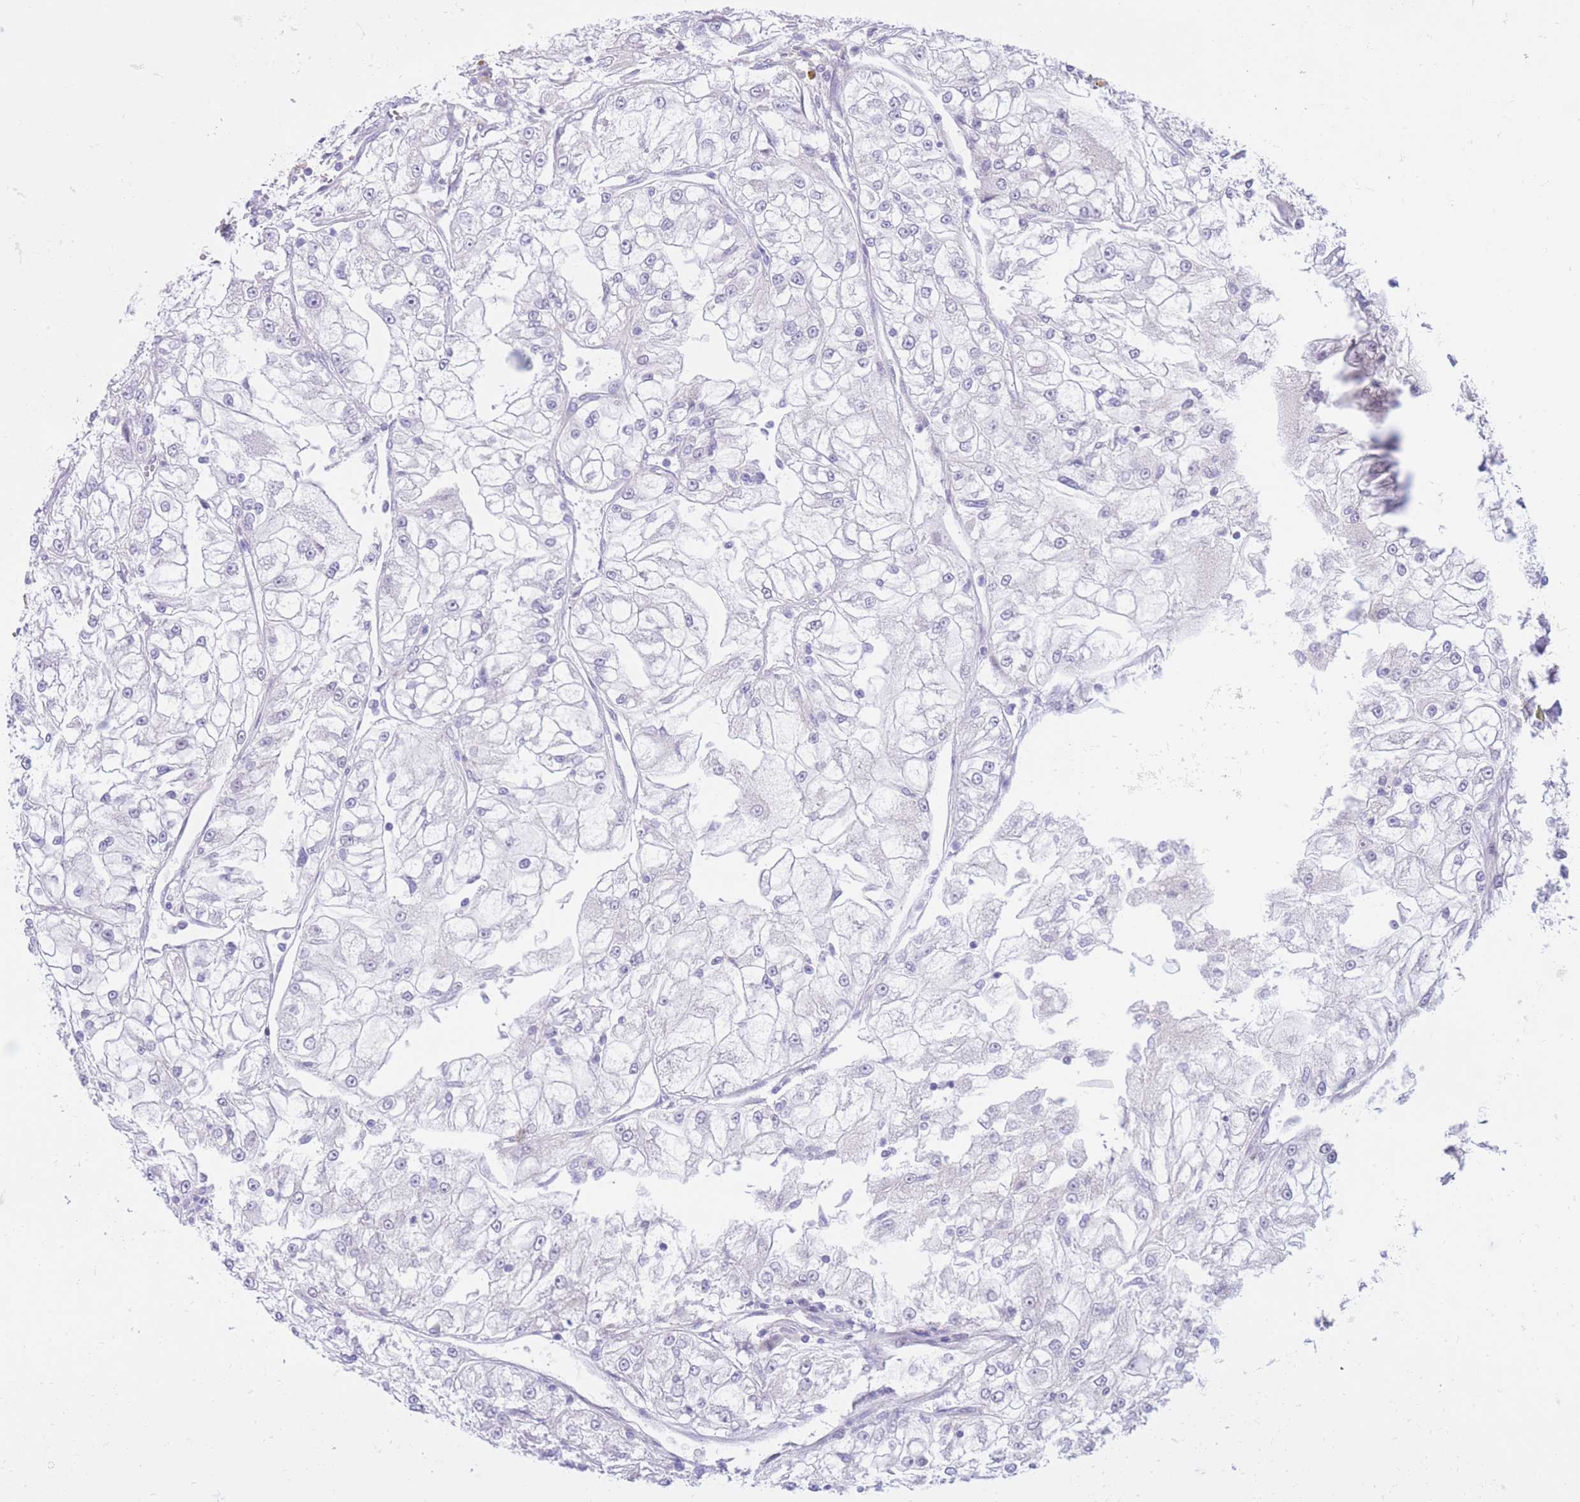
{"staining": {"intensity": "negative", "quantity": "none", "location": "none"}, "tissue": "renal cancer", "cell_type": "Tumor cells", "image_type": "cancer", "snomed": [{"axis": "morphology", "description": "Adenocarcinoma, NOS"}, {"axis": "topography", "description": "Kidney"}], "caption": "This histopathology image is of adenocarcinoma (renal) stained with immunohistochemistry (IHC) to label a protein in brown with the nuclei are counter-stained blue. There is no expression in tumor cells.", "gene": "RPL39L", "patient": {"sex": "female", "age": 72}}